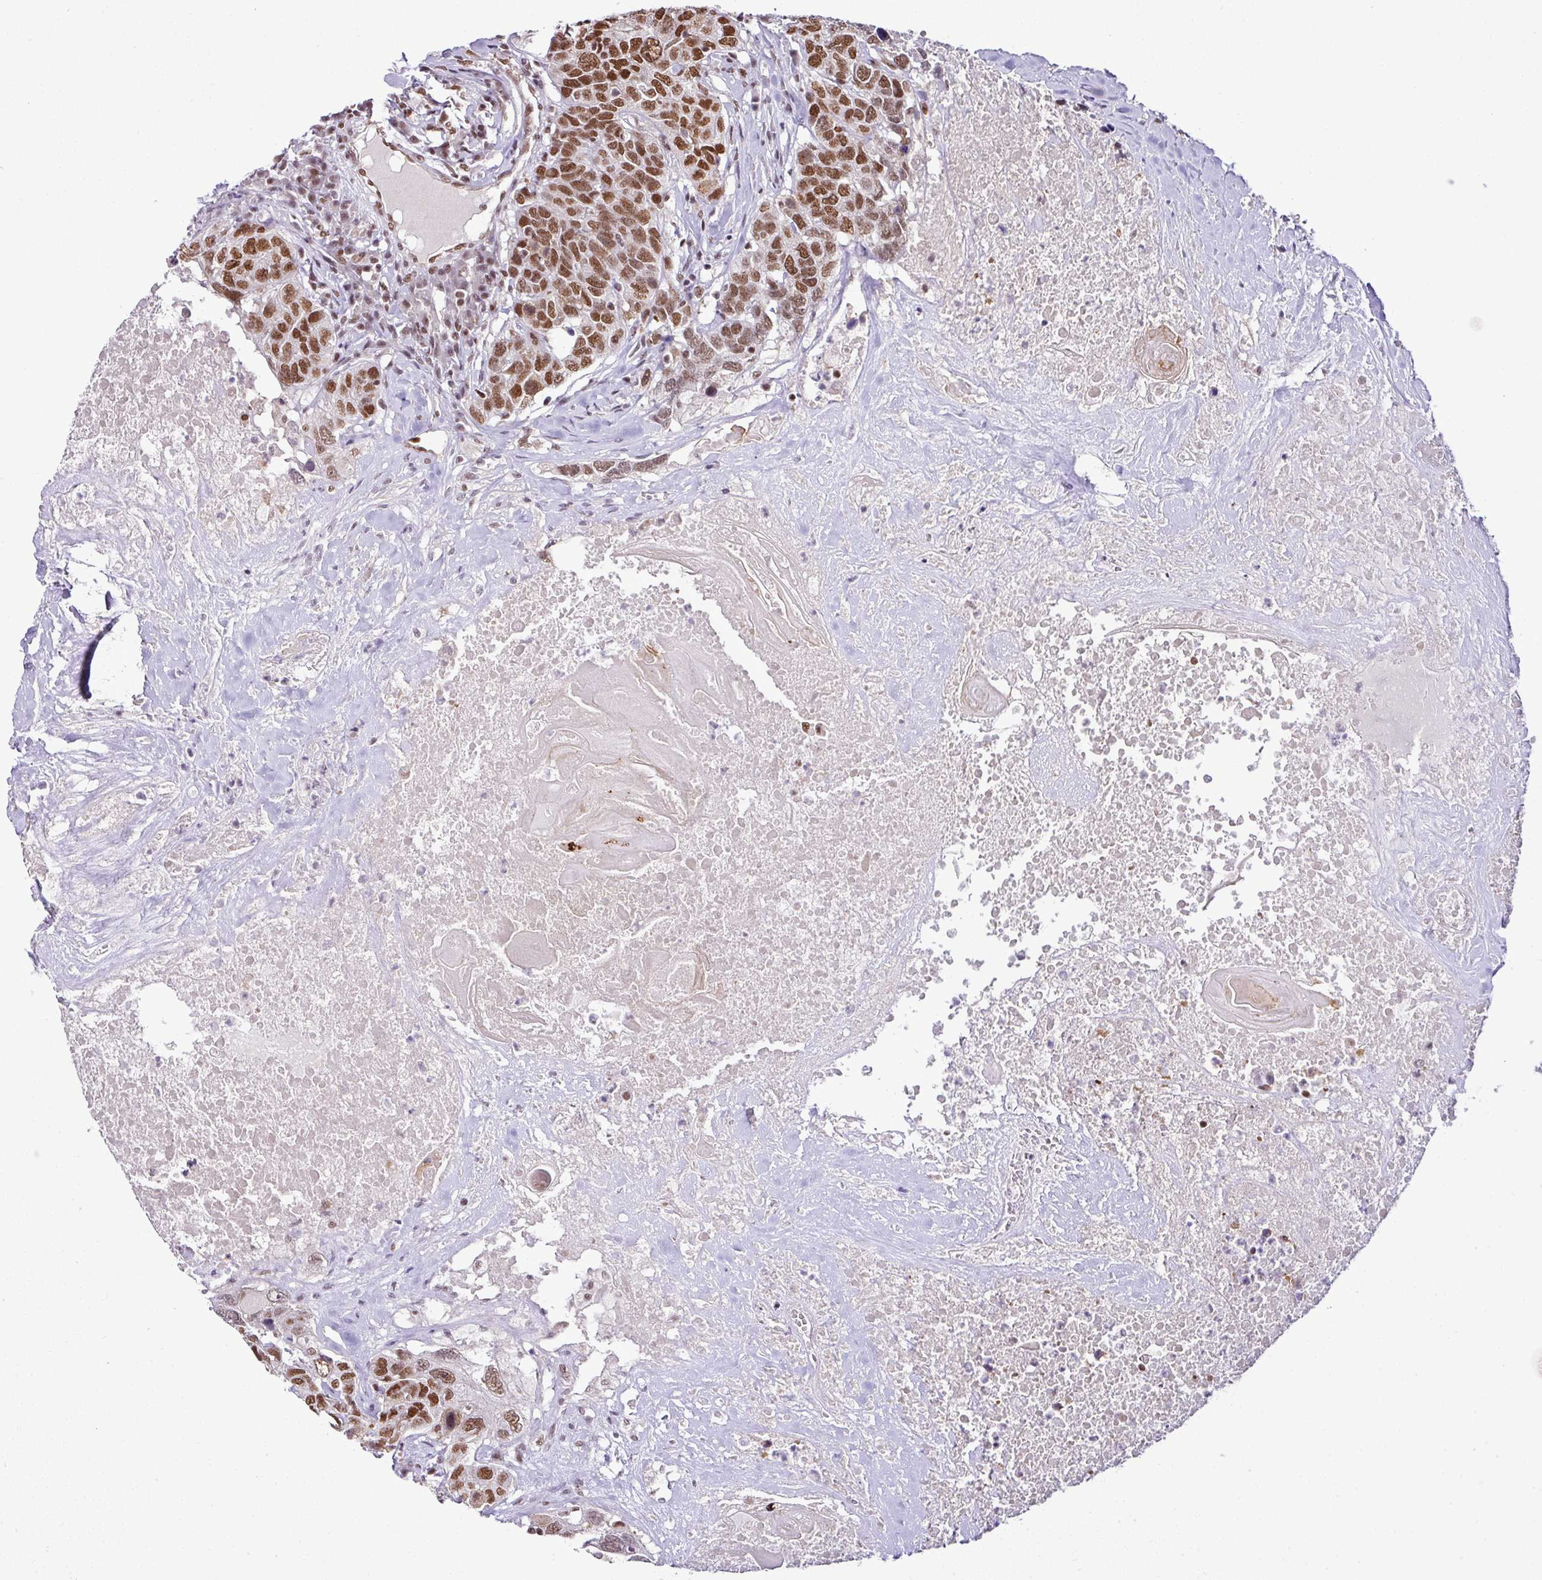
{"staining": {"intensity": "moderate", "quantity": ">75%", "location": "nuclear"}, "tissue": "head and neck cancer", "cell_type": "Tumor cells", "image_type": "cancer", "snomed": [{"axis": "morphology", "description": "Squamous cell carcinoma, NOS"}, {"axis": "topography", "description": "Head-Neck"}], "caption": "Human squamous cell carcinoma (head and neck) stained with a protein marker exhibits moderate staining in tumor cells.", "gene": "PGAP4", "patient": {"sex": "male", "age": 66}}